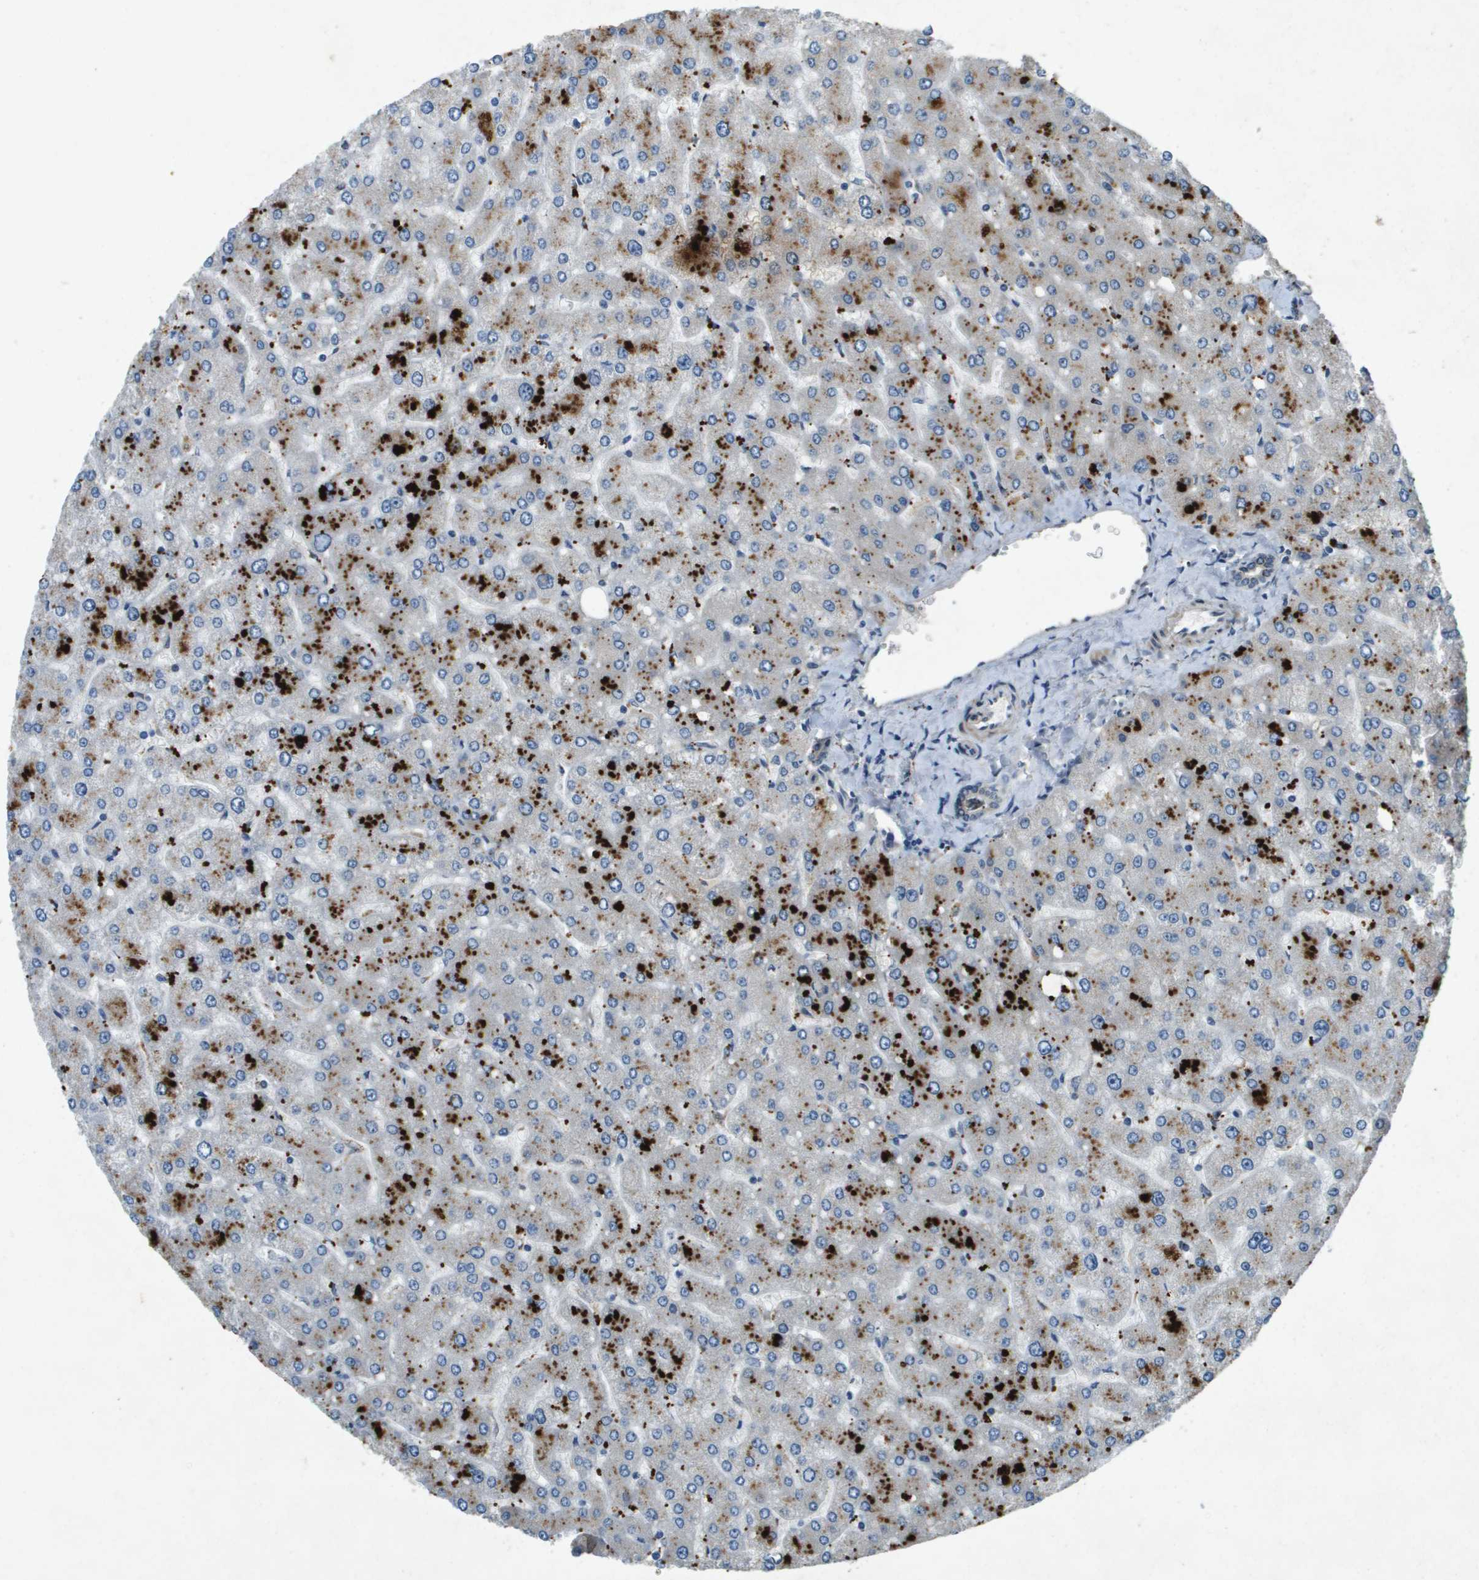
{"staining": {"intensity": "negative", "quantity": "none", "location": "none"}, "tissue": "liver", "cell_type": "Cholangiocytes", "image_type": "normal", "snomed": [{"axis": "morphology", "description": "Normal tissue, NOS"}, {"axis": "topography", "description": "Liver"}], "caption": "IHC photomicrograph of benign liver: liver stained with DAB (3,3'-diaminobenzidine) exhibits no significant protein positivity in cholangiocytes. (DAB IHC with hematoxylin counter stain).", "gene": "PGAP3", "patient": {"sex": "male", "age": 55}}